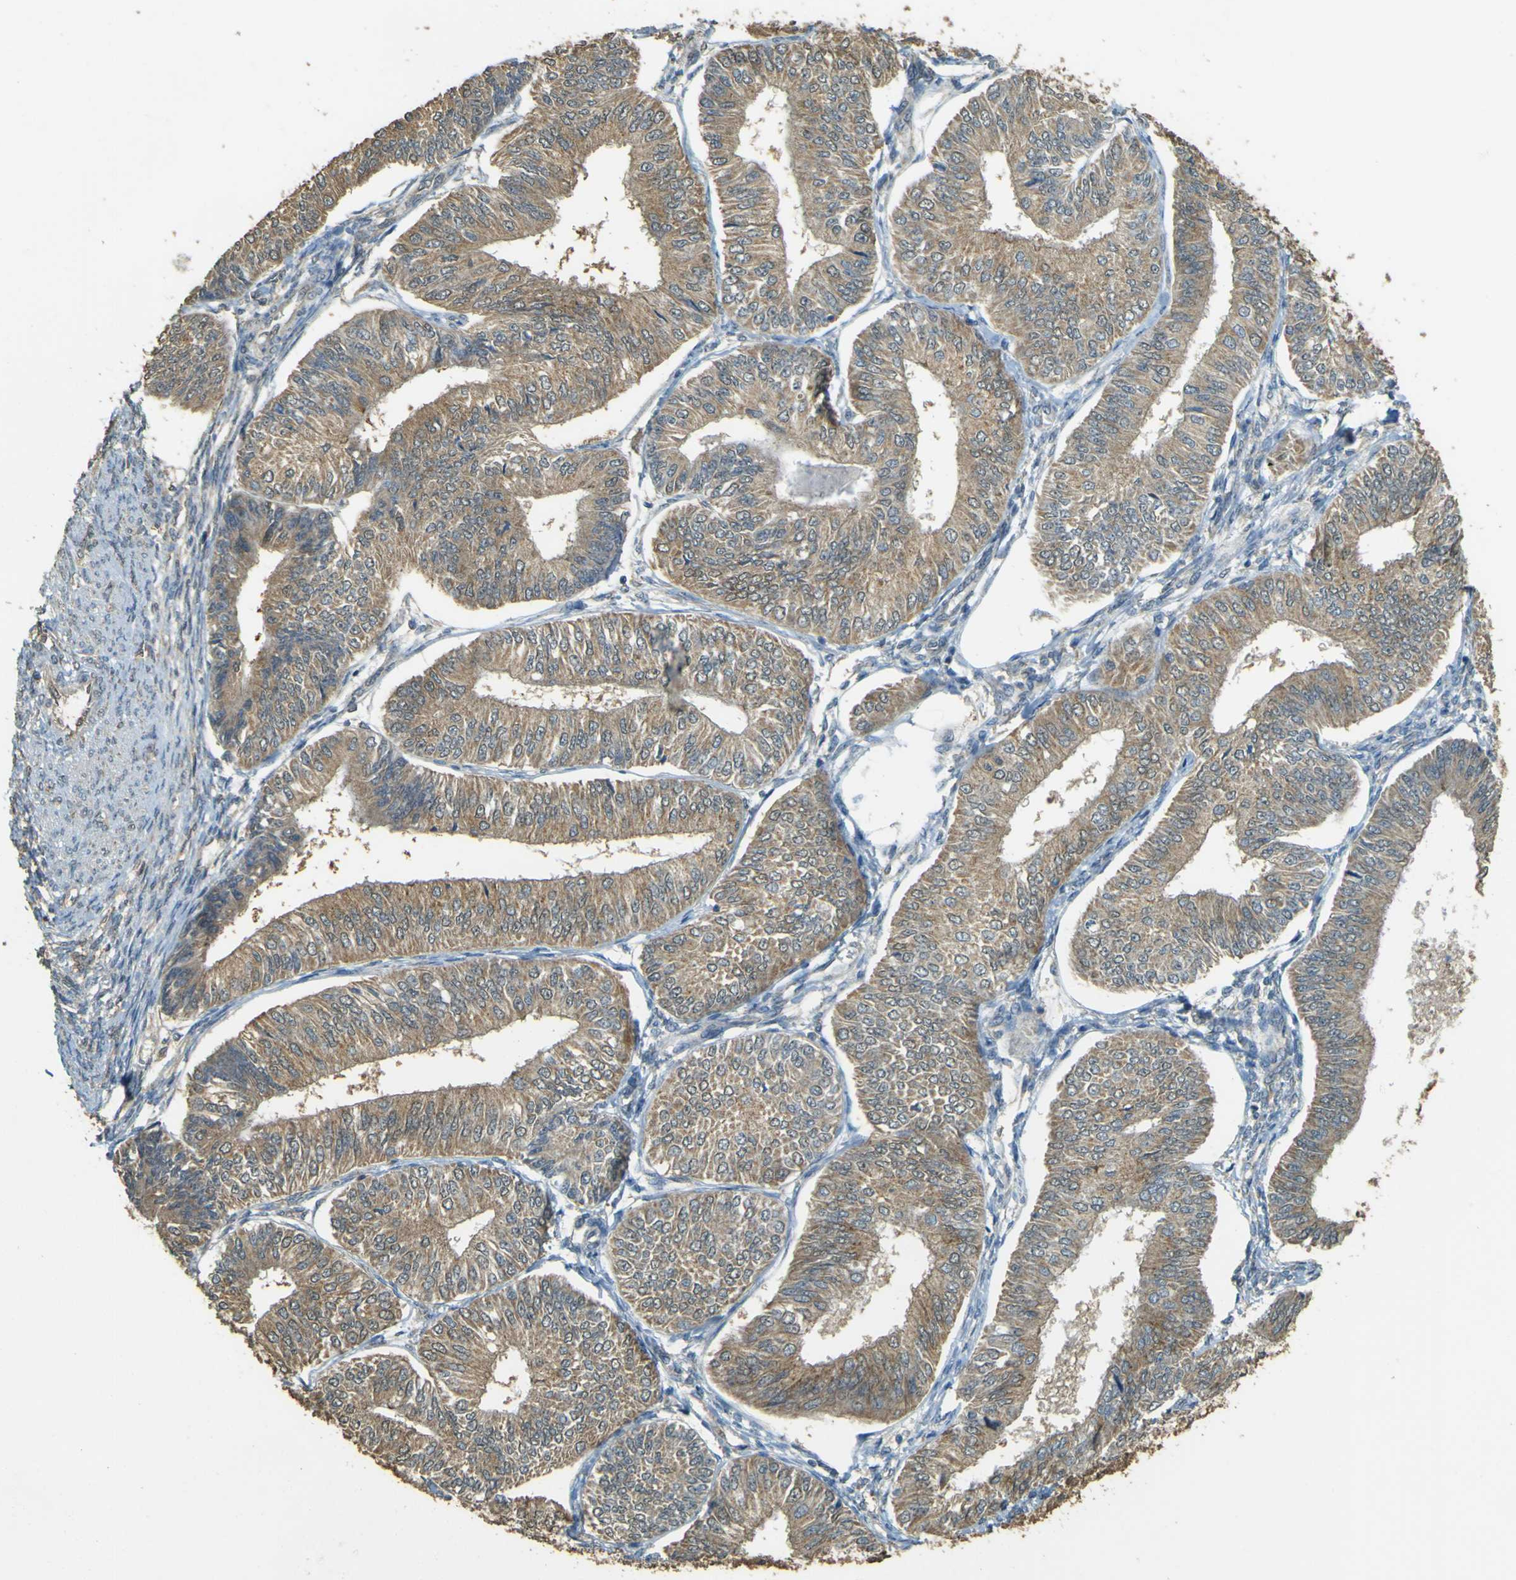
{"staining": {"intensity": "moderate", "quantity": ">75%", "location": "cytoplasmic/membranous"}, "tissue": "endometrial cancer", "cell_type": "Tumor cells", "image_type": "cancer", "snomed": [{"axis": "morphology", "description": "Adenocarcinoma, NOS"}, {"axis": "topography", "description": "Endometrium"}], "caption": "Immunohistochemistry (IHC) (DAB) staining of human endometrial cancer (adenocarcinoma) displays moderate cytoplasmic/membranous protein expression in approximately >75% of tumor cells.", "gene": "GOLGA1", "patient": {"sex": "female", "age": 58}}